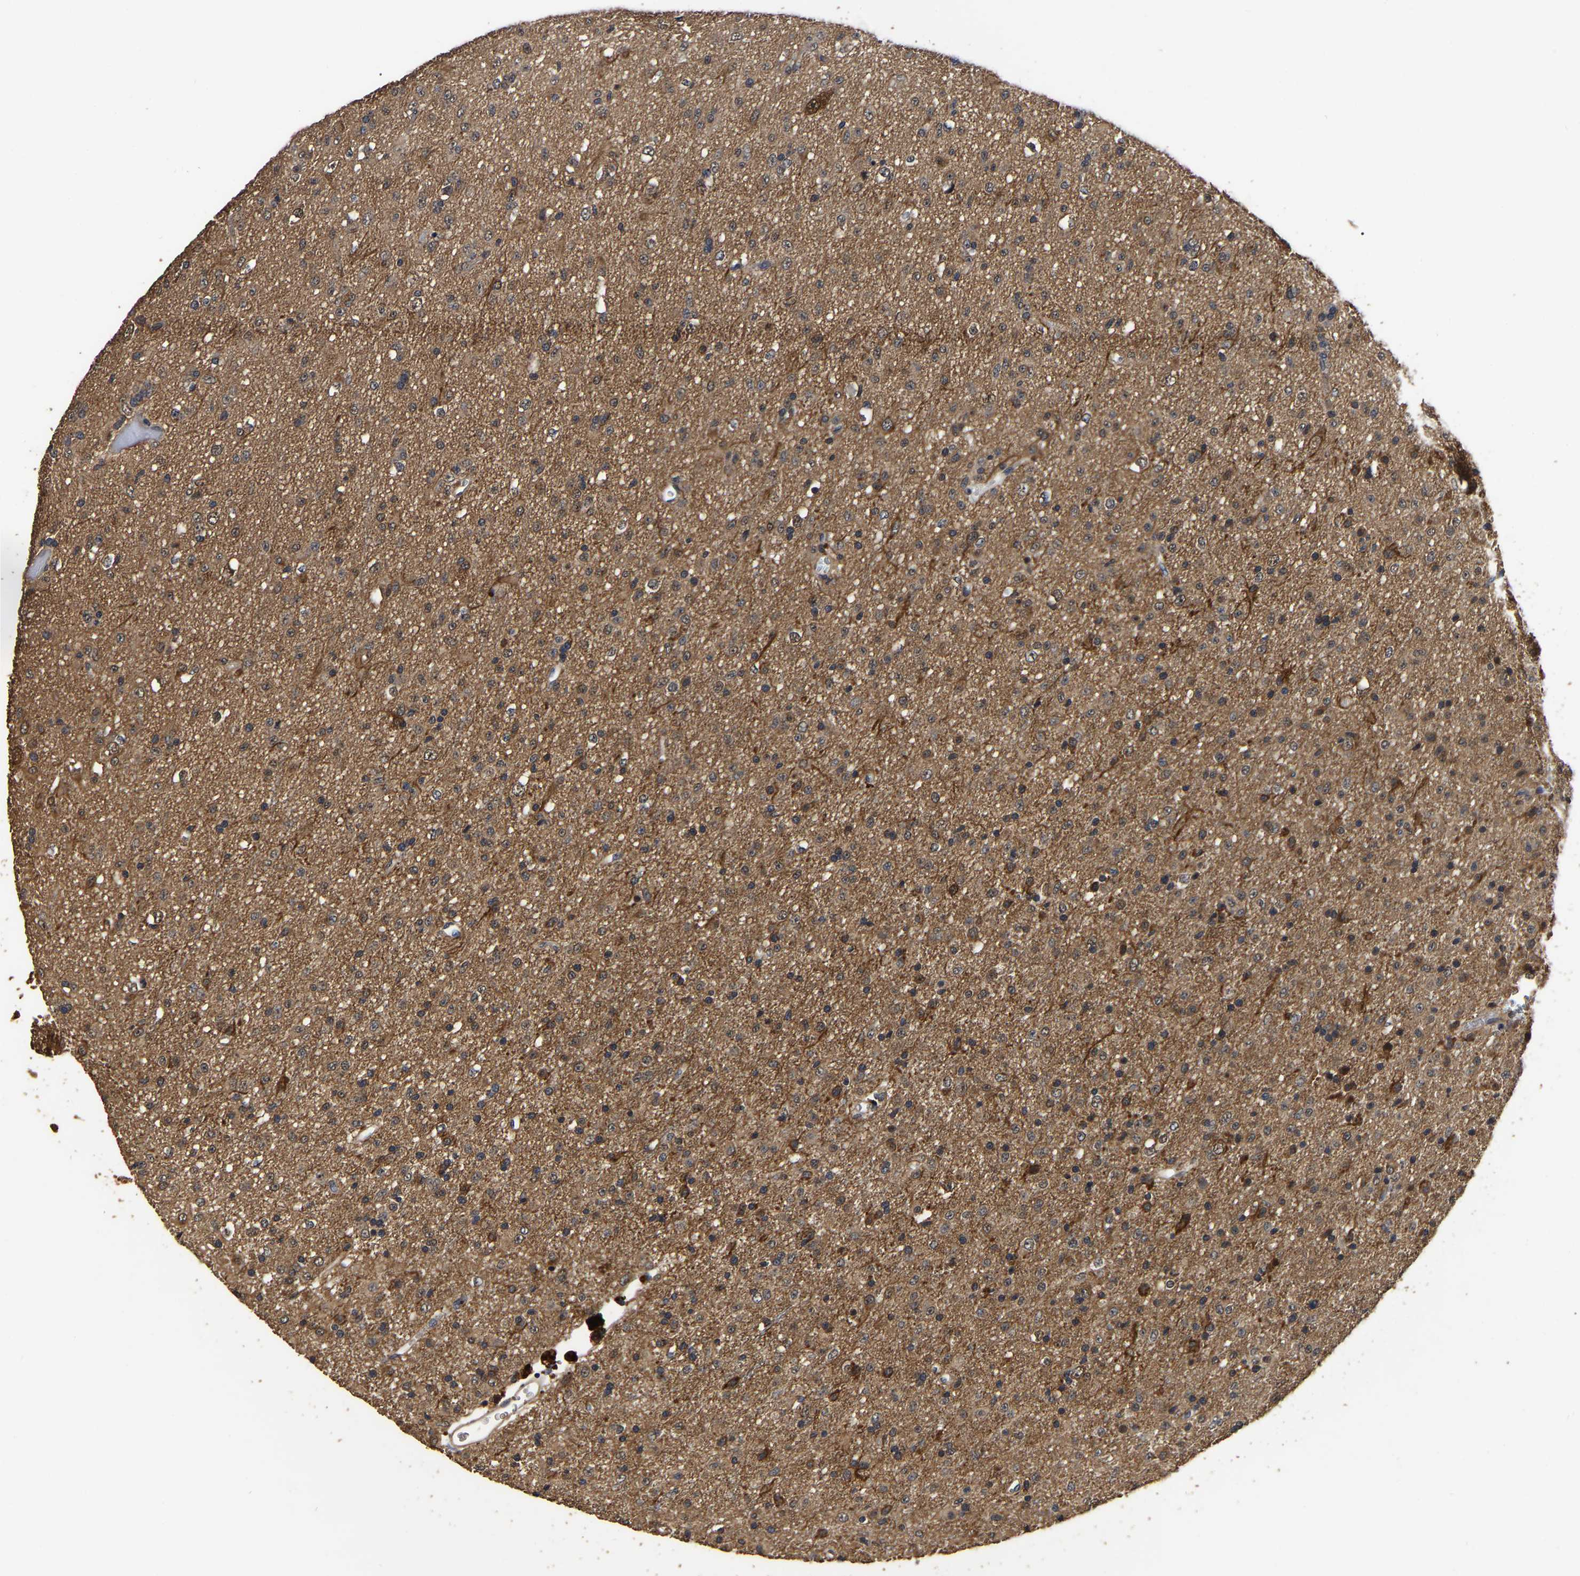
{"staining": {"intensity": "moderate", "quantity": ">75%", "location": "cytoplasmic/membranous"}, "tissue": "glioma", "cell_type": "Tumor cells", "image_type": "cancer", "snomed": [{"axis": "morphology", "description": "Glioma, malignant, Low grade"}, {"axis": "topography", "description": "Brain"}], "caption": "Immunohistochemistry histopathology image of human low-grade glioma (malignant) stained for a protein (brown), which demonstrates medium levels of moderate cytoplasmic/membranous staining in about >75% of tumor cells.", "gene": "STK32C", "patient": {"sex": "male", "age": 65}}